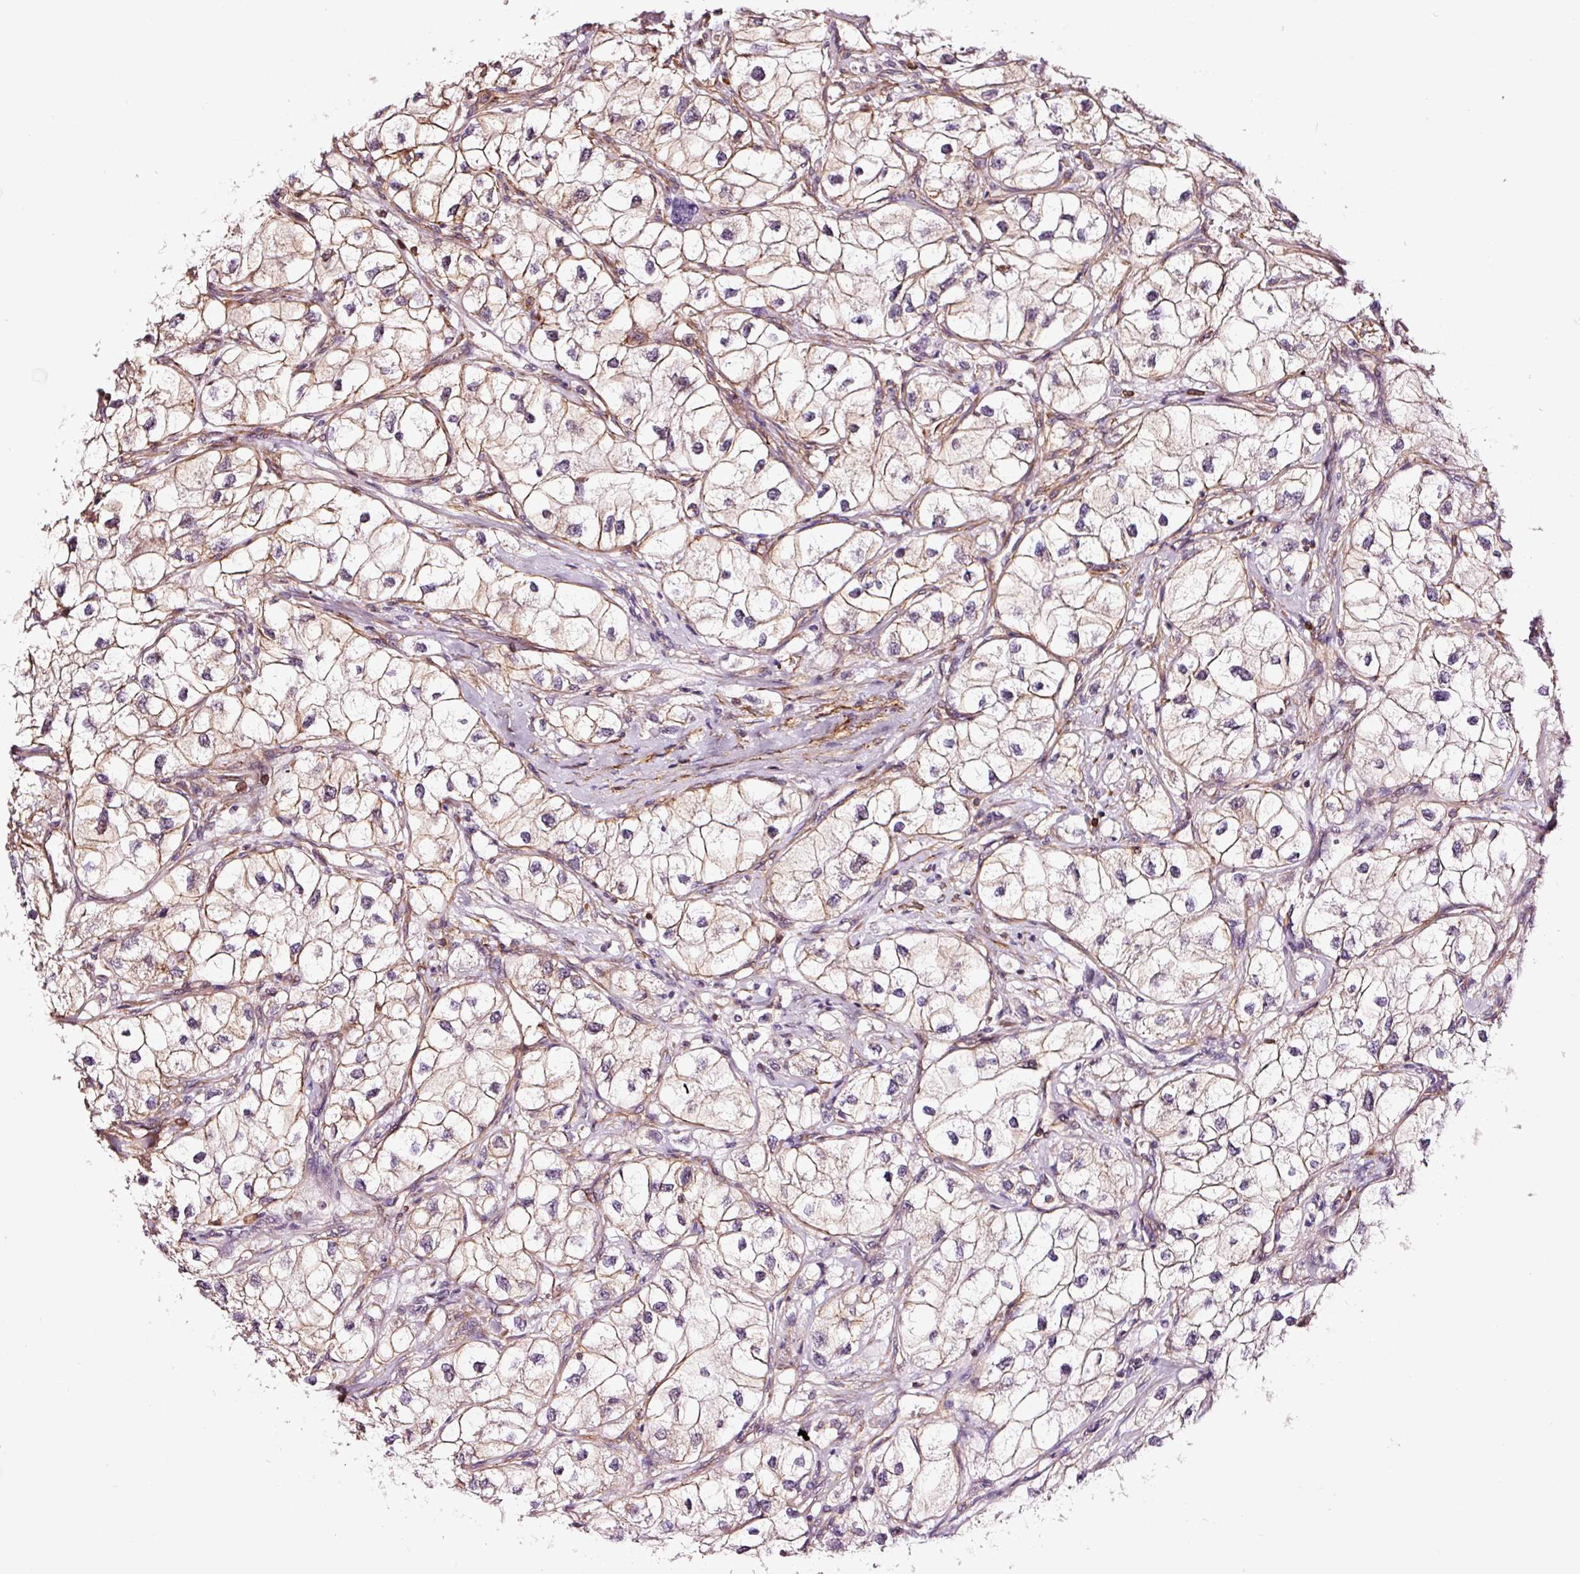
{"staining": {"intensity": "negative", "quantity": "none", "location": "none"}, "tissue": "renal cancer", "cell_type": "Tumor cells", "image_type": "cancer", "snomed": [{"axis": "morphology", "description": "Adenocarcinoma, NOS"}, {"axis": "topography", "description": "Kidney"}], "caption": "Immunohistochemical staining of renal adenocarcinoma reveals no significant positivity in tumor cells. Nuclei are stained in blue.", "gene": "ADD3", "patient": {"sex": "male", "age": 59}}